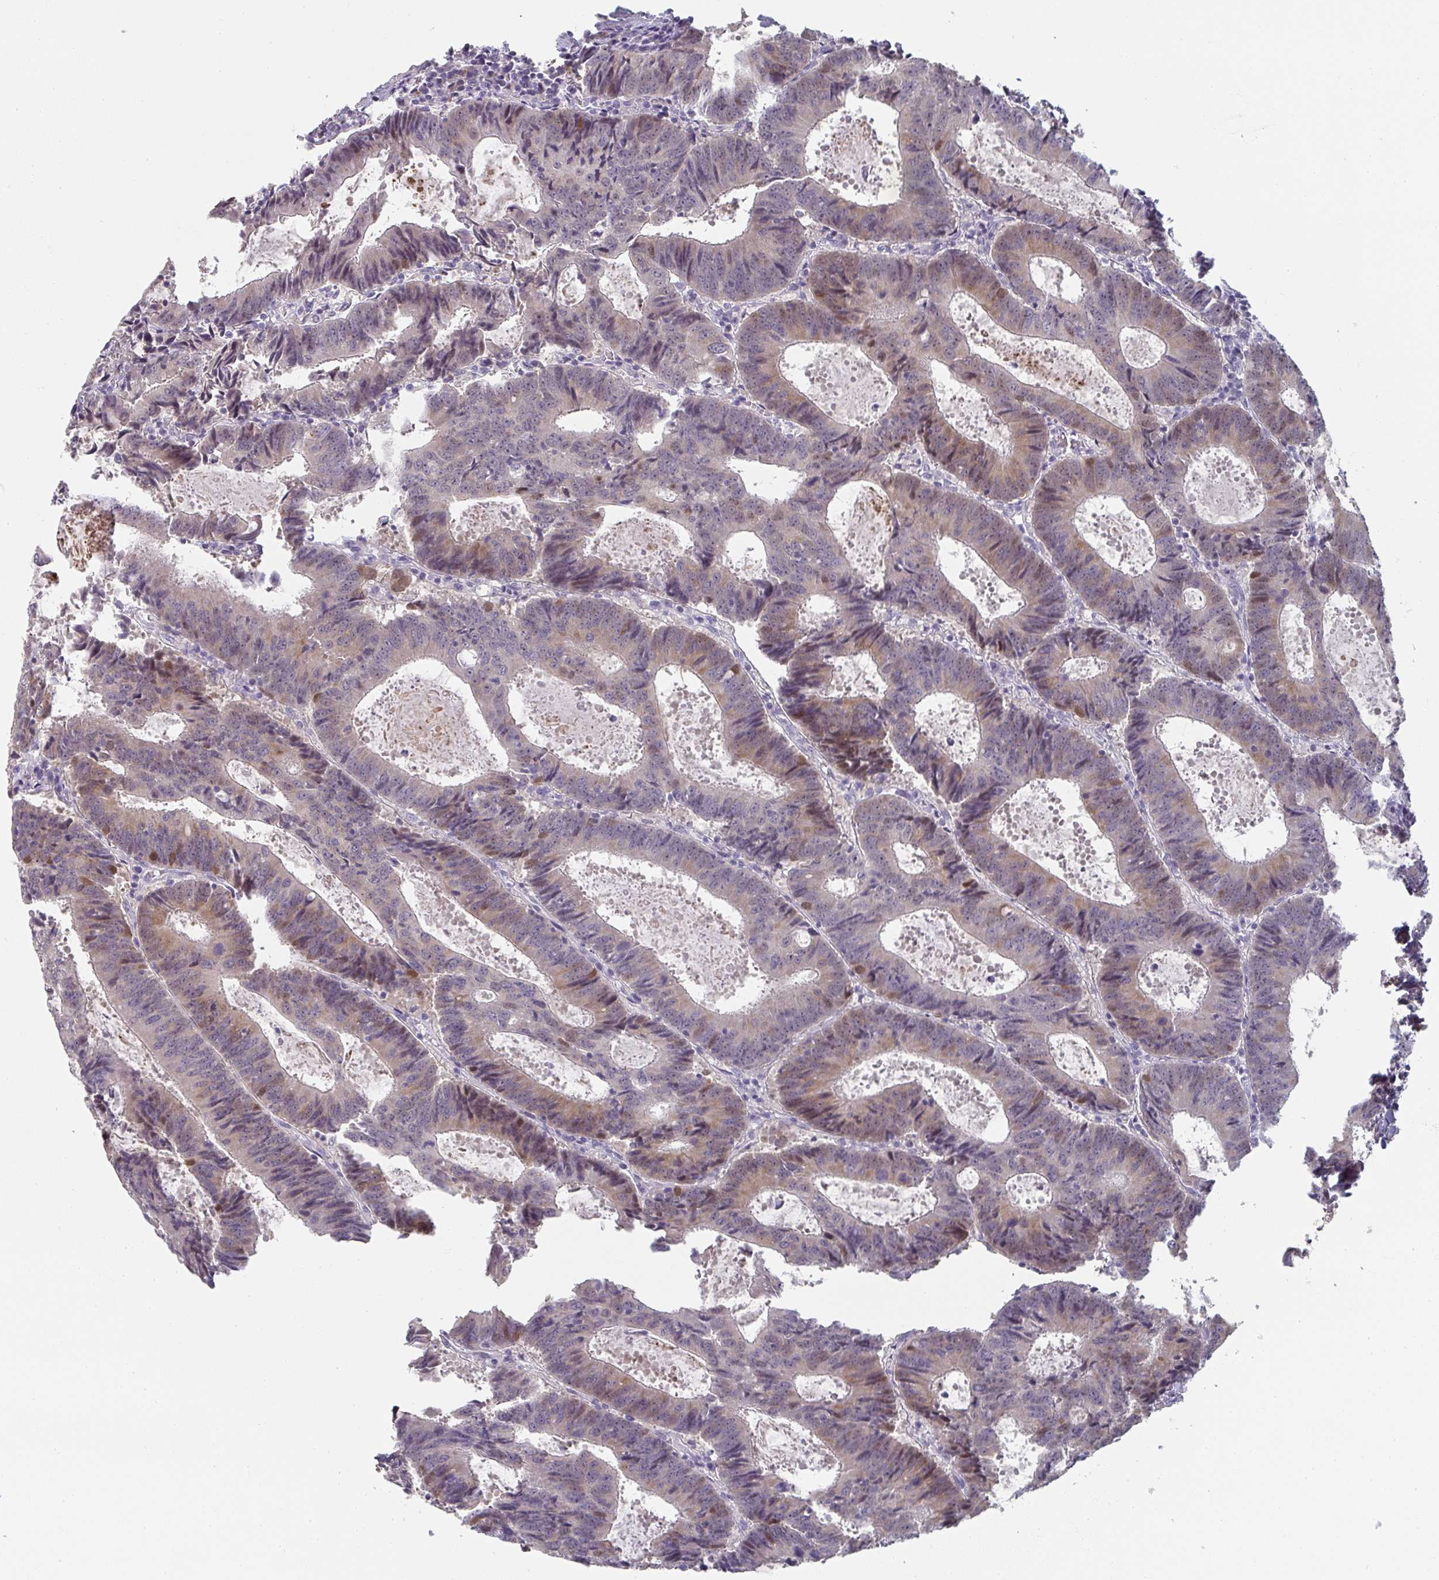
{"staining": {"intensity": "weak", "quantity": "25%-75%", "location": "cytoplasmic/membranous,nuclear"}, "tissue": "colorectal cancer", "cell_type": "Tumor cells", "image_type": "cancer", "snomed": [{"axis": "morphology", "description": "Adenocarcinoma, NOS"}, {"axis": "topography", "description": "Colon"}], "caption": "Immunohistochemistry (DAB) staining of human colorectal cancer reveals weak cytoplasmic/membranous and nuclear protein expression in about 25%-75% of tumor cells. (Stains: DAB in brown, nuclei in blue, Microscopy: brightfield microscopy at high magnification).", "gene": "A1CF", "patient": {"sex": "male", "age": 67}}